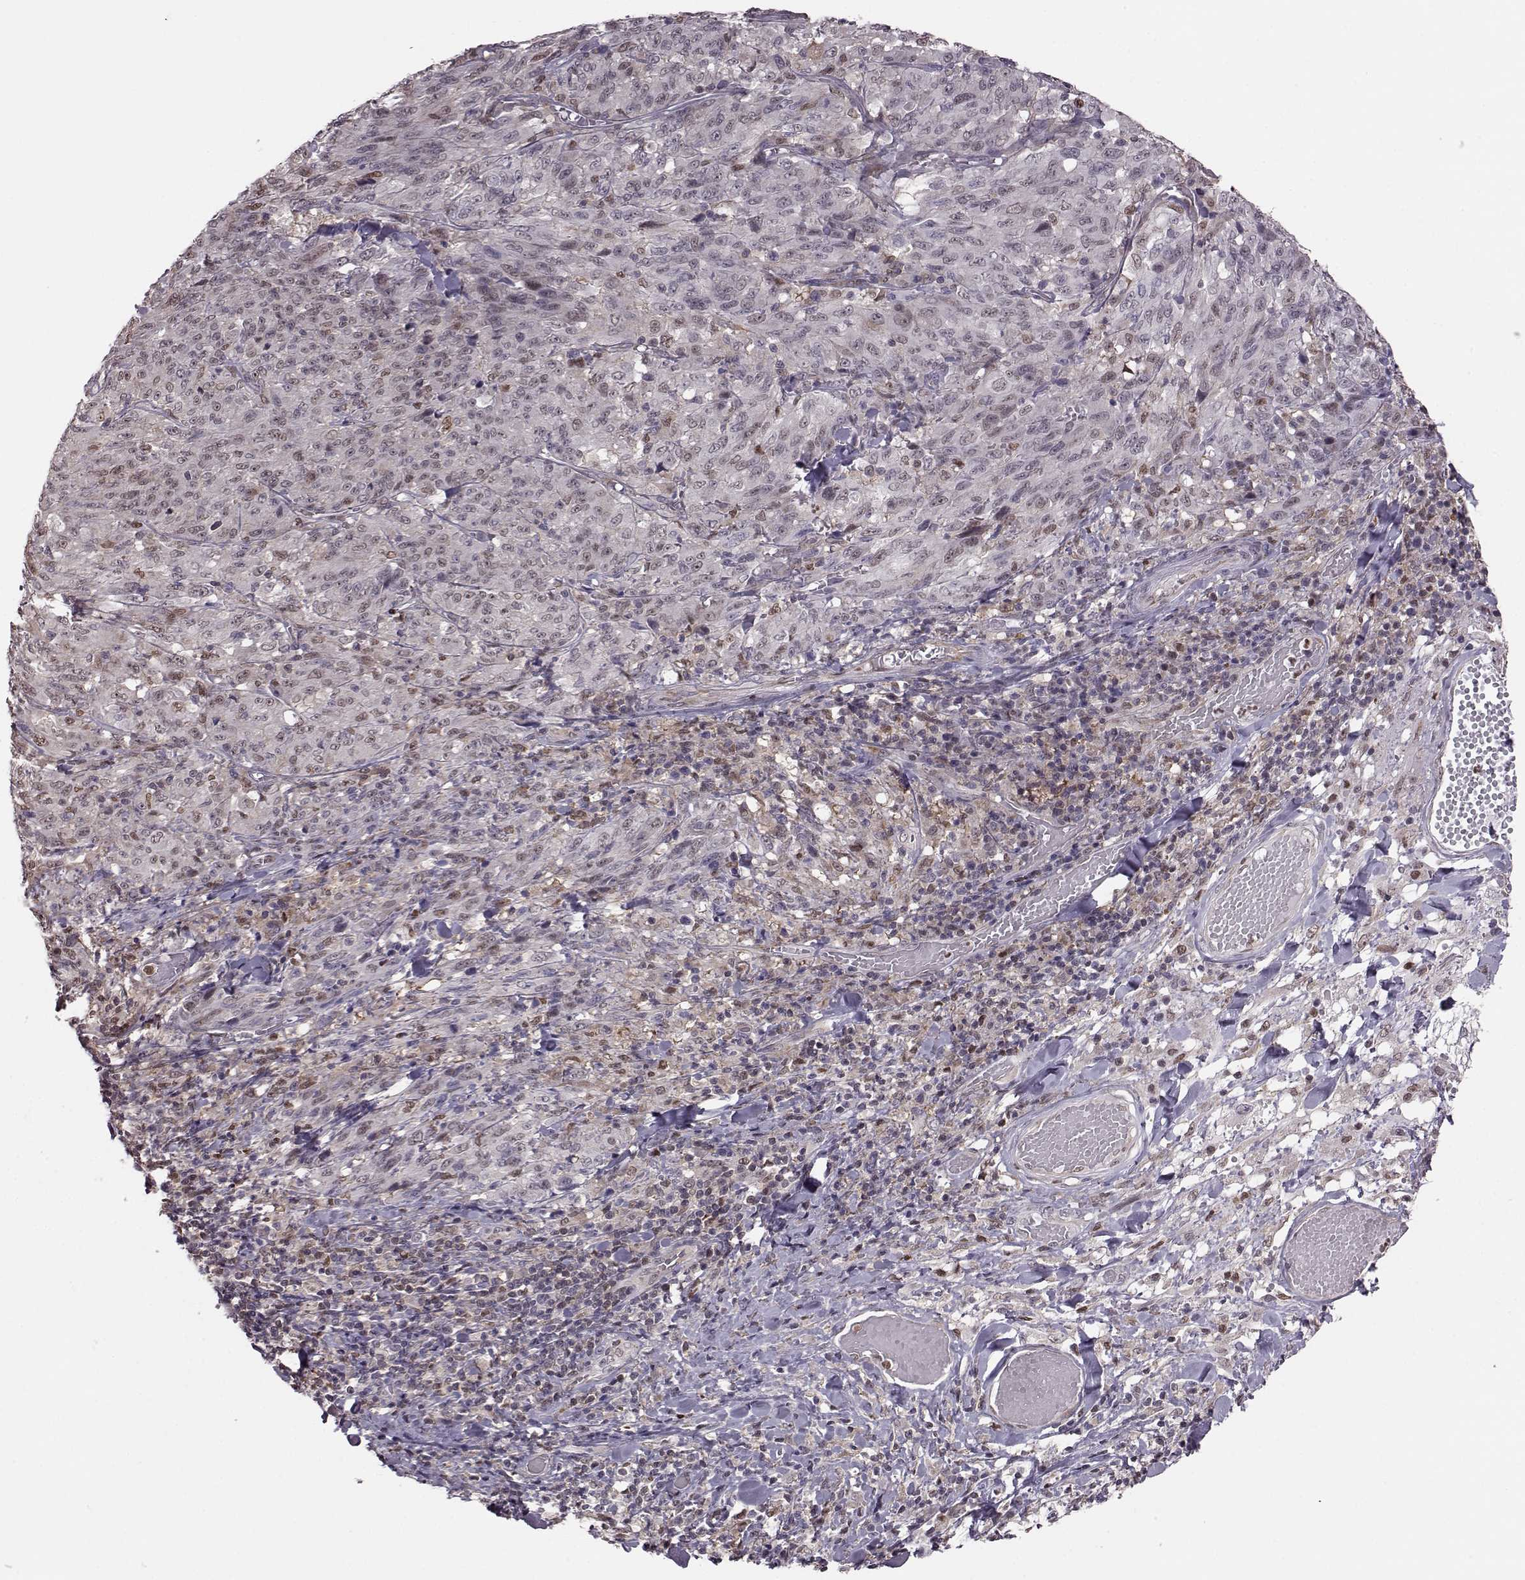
{"staining": {"intensity": "weak", "quantity": "<25%", "location": "nuclear"}, "tissue": "melanoma", "cell_type": "Tumor cells", "image_type": "cancer", "snomed": [{"axis": "morphology", "description": "Malignant melanoma, NOS"}, {"axis": "topography", "description": "Skin"}], "caption": "Protein analysis of malignant melanoma displays no significant expression in tumor cells.", "gene": "KLF6", "patient": {"sex": "female", "age": 91}}